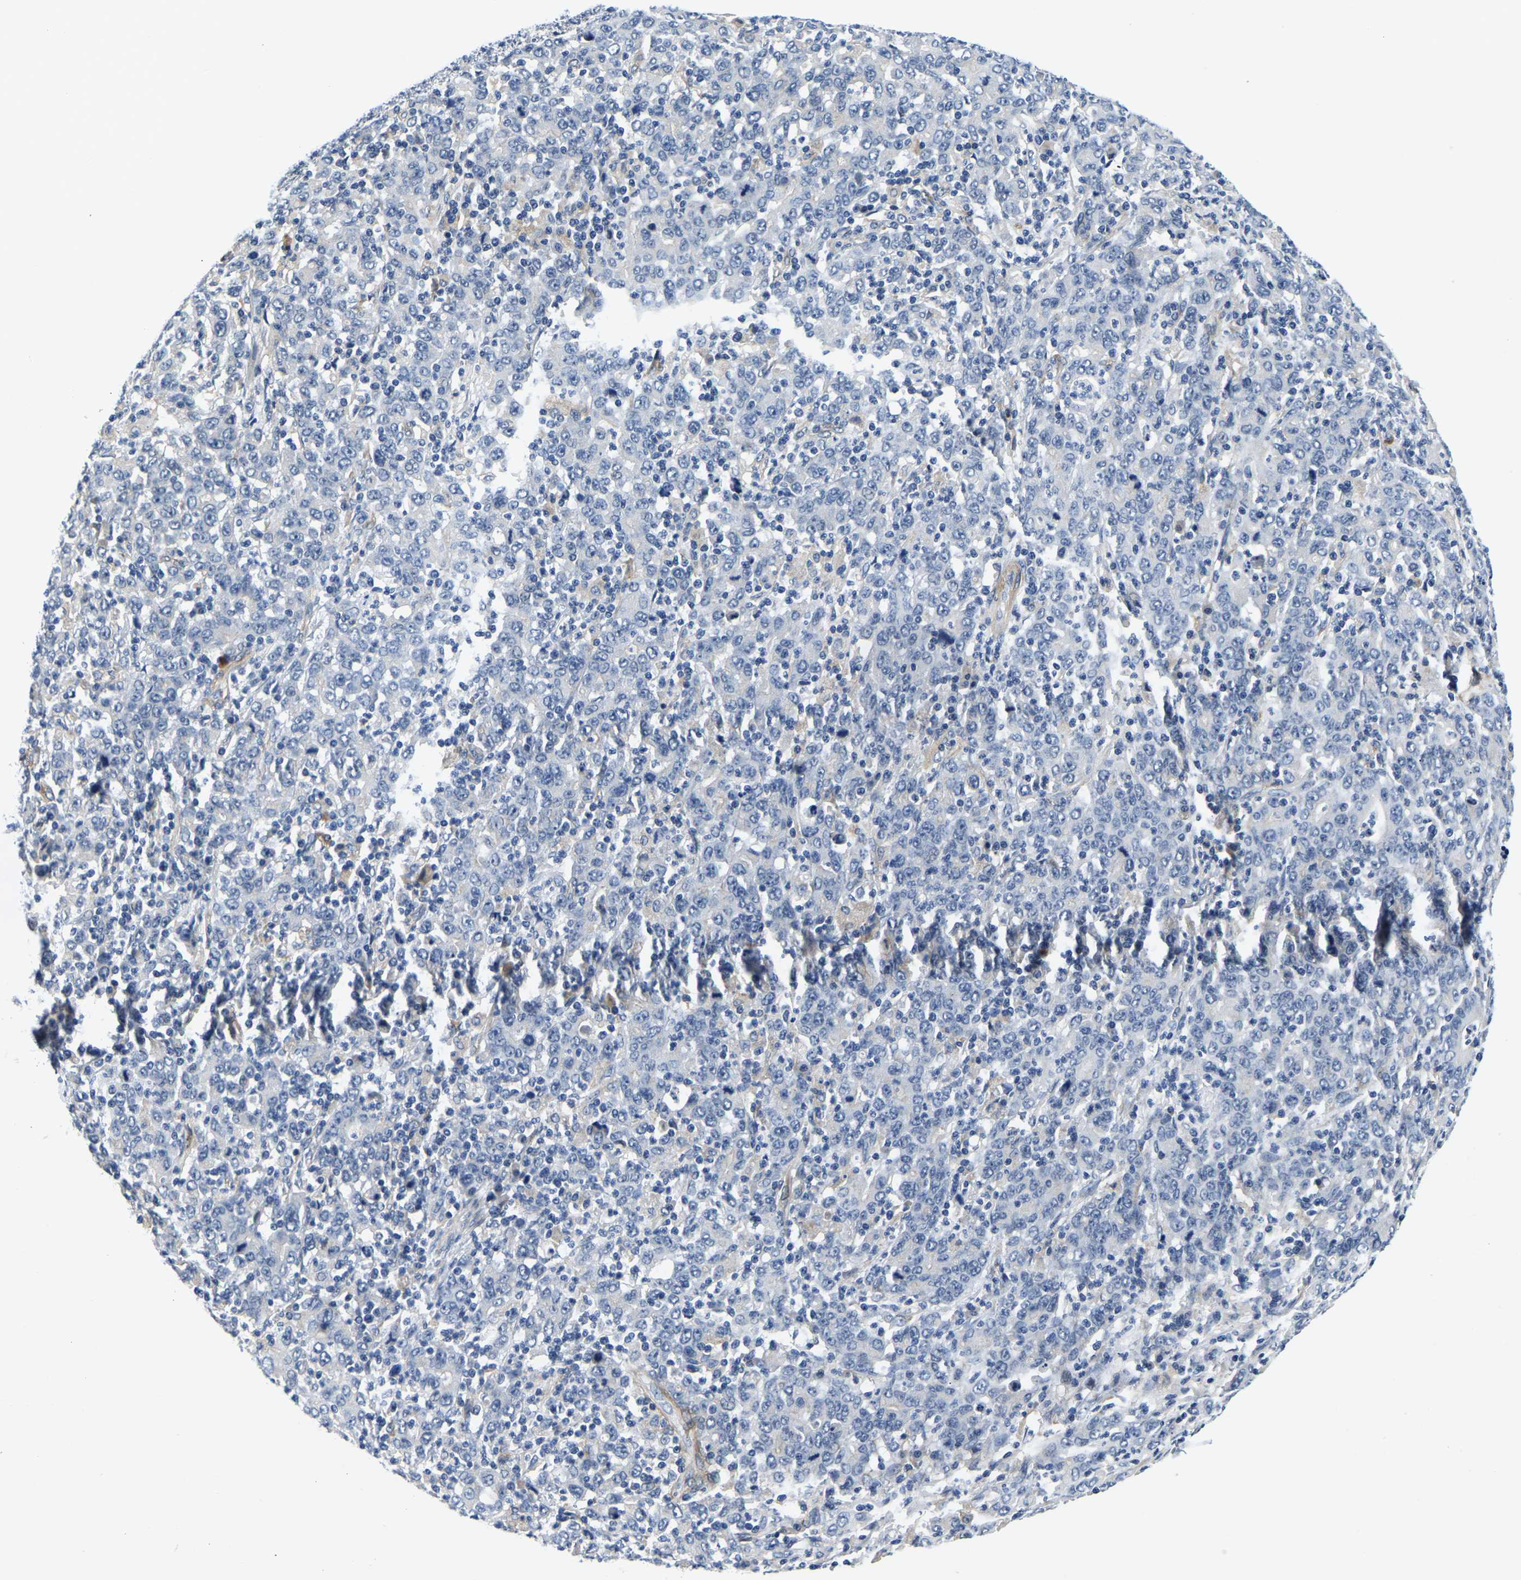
{"staining": {"intensity": "negative", "quantity": "none", "location": "none"}, "tissue": "stomach cancer", "cell_type": "Tumor cells", "image_type": "cancer", "snomed": [{"axis": "morphology", "description": "Adenocarcinoma, NOS"}, {"axis": "topography", "description": "Stomach, upper"}], "caption": "Immunohistochemistry (IHC) histopathology image of neoplastic tissue: adenocarcinoma (stomach) stained with DAB displays no significant protein staining in tumor cells.", "gene": "LIAS", "patient": {"sex": "male", "age": 69}}